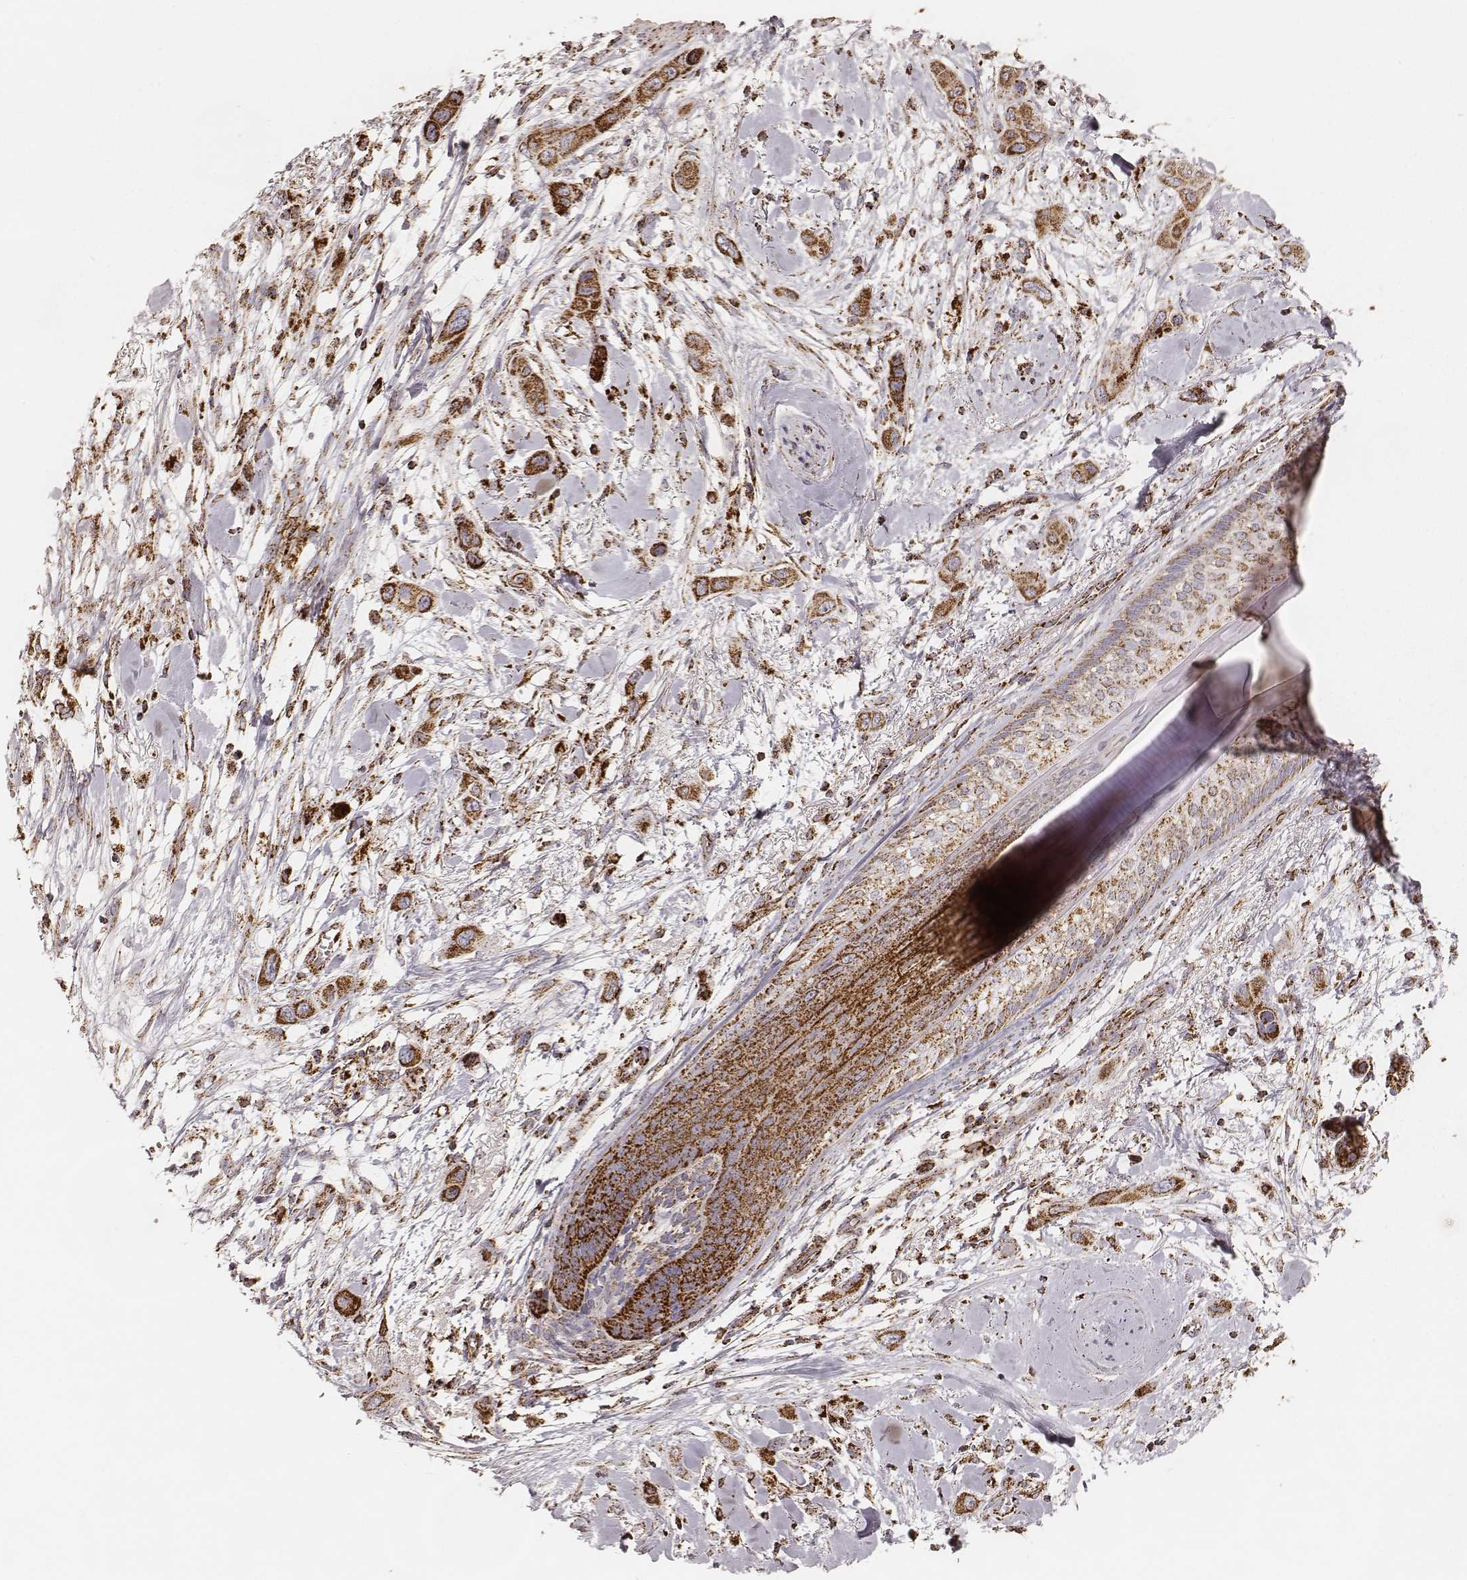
{"staining": {"intensity": "strong", "quantity": ">75%", "location": "cytoplasmic/membranous"}, "tissue": "skin cancer", "cell_type": "Tumor cells", "image_type": "cancer", "snomed": [{"axis": "morphology", "description": "Squamous cell carcinoma, NOS"}, {"axis": "topography", "description": "Skin"}], "caption": "Skin squamous cell carcinoma was stained to show a protein in brown. There is high levels of strong cytoplasmic/membranous expression in approximately >75% of tumor cells.", "gene": "CS", "patient": {"sex": "male", "age": 79}}